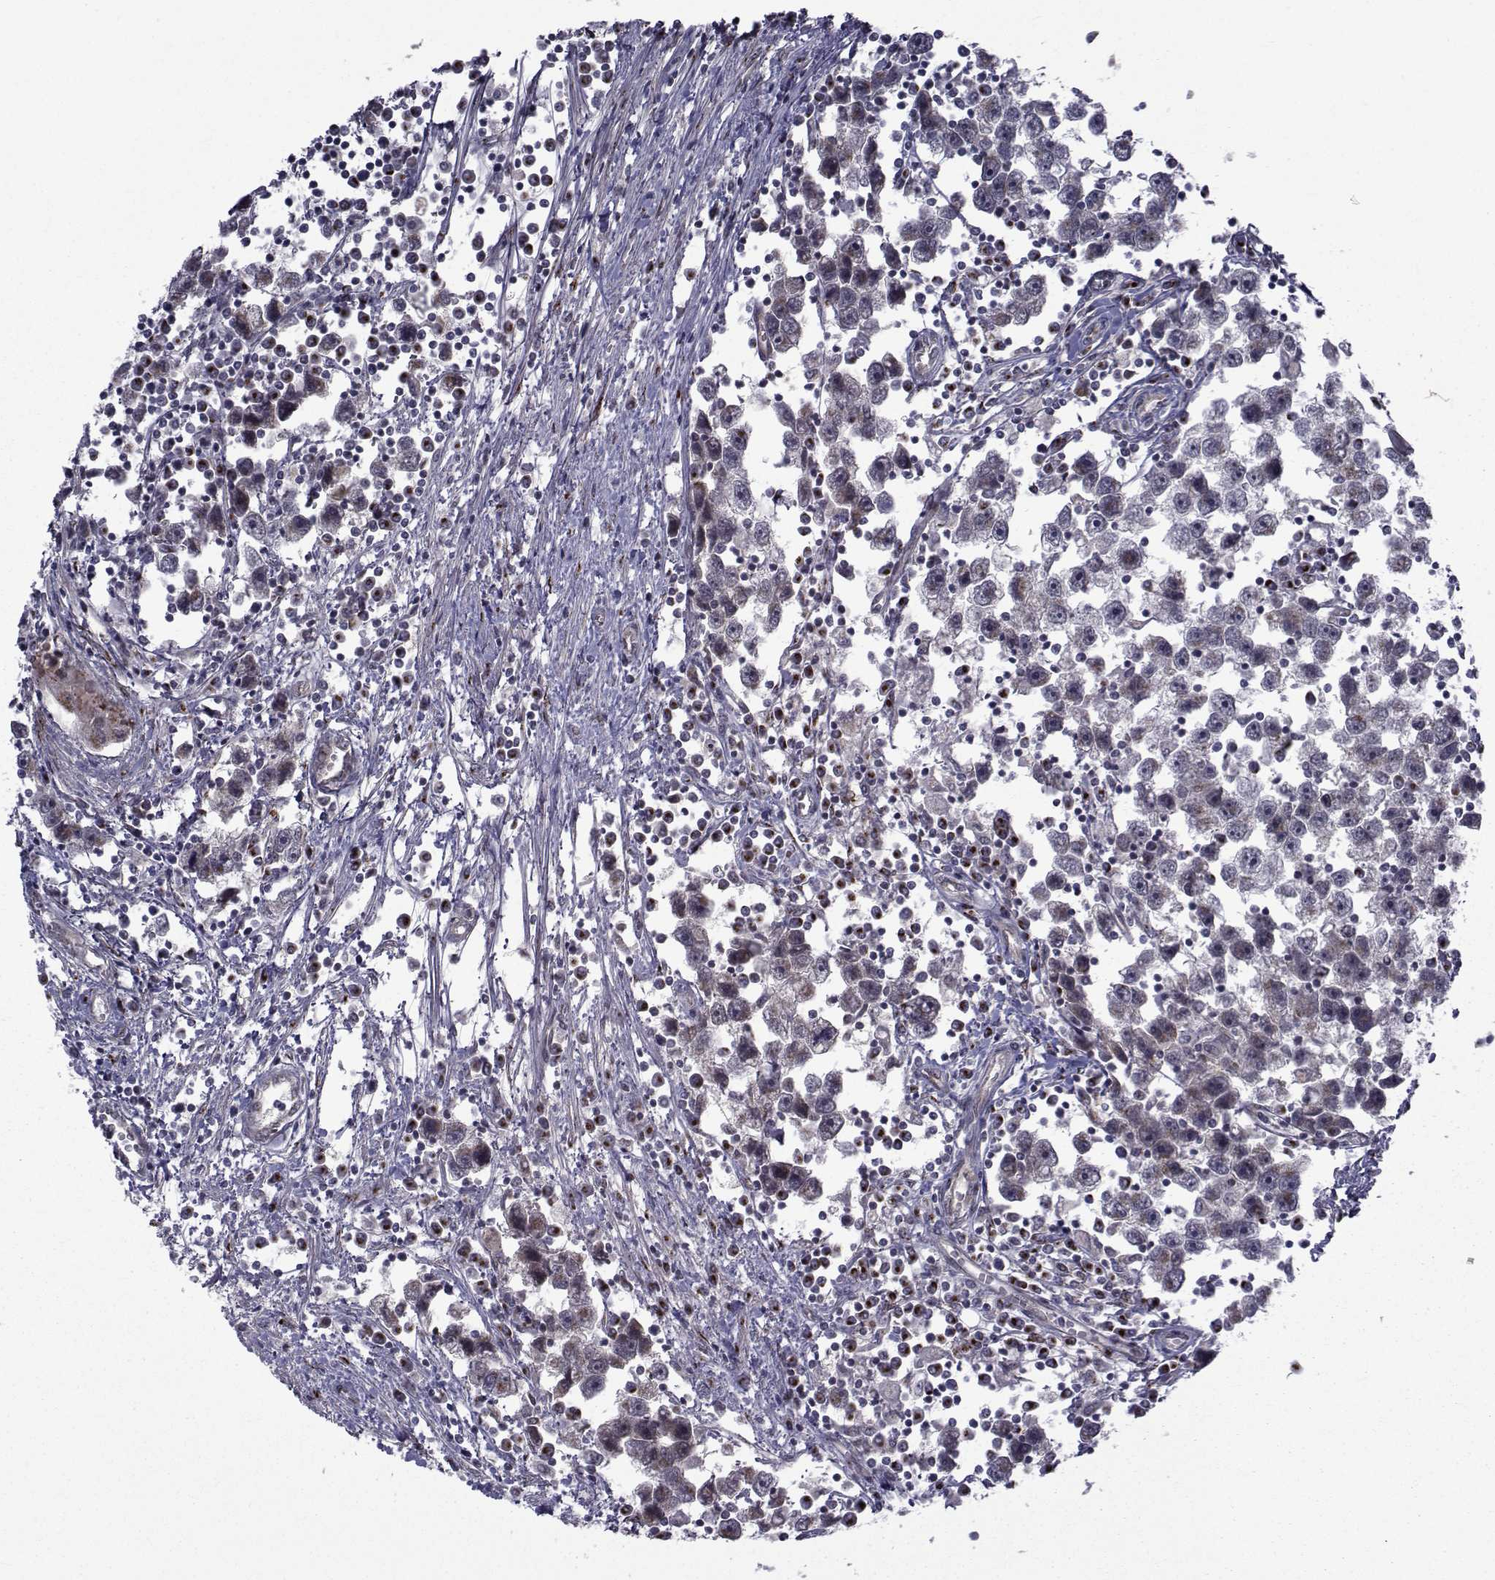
{"staining": {"intensity": "negative", "quantity": "none", "location": "none"}, "tissue": "testis cancer", "cell_type": "Tumor cells", "image_type": "cancer", "snomed": [{"axis": "morphology", "description": "Seminoma, NOS"}, {"axis": "topography", "description": "Testis"}], "caption": "Immunohistochemical staining of testis seminoma demonstrates no significant positivity in tumor cells. The staining is performed using DAB brown chromogen with nuclei counter-stained in using hematoxylin.", "gene": "ATP6V1C2", "patient": {"sex": "male", "age": 30}}